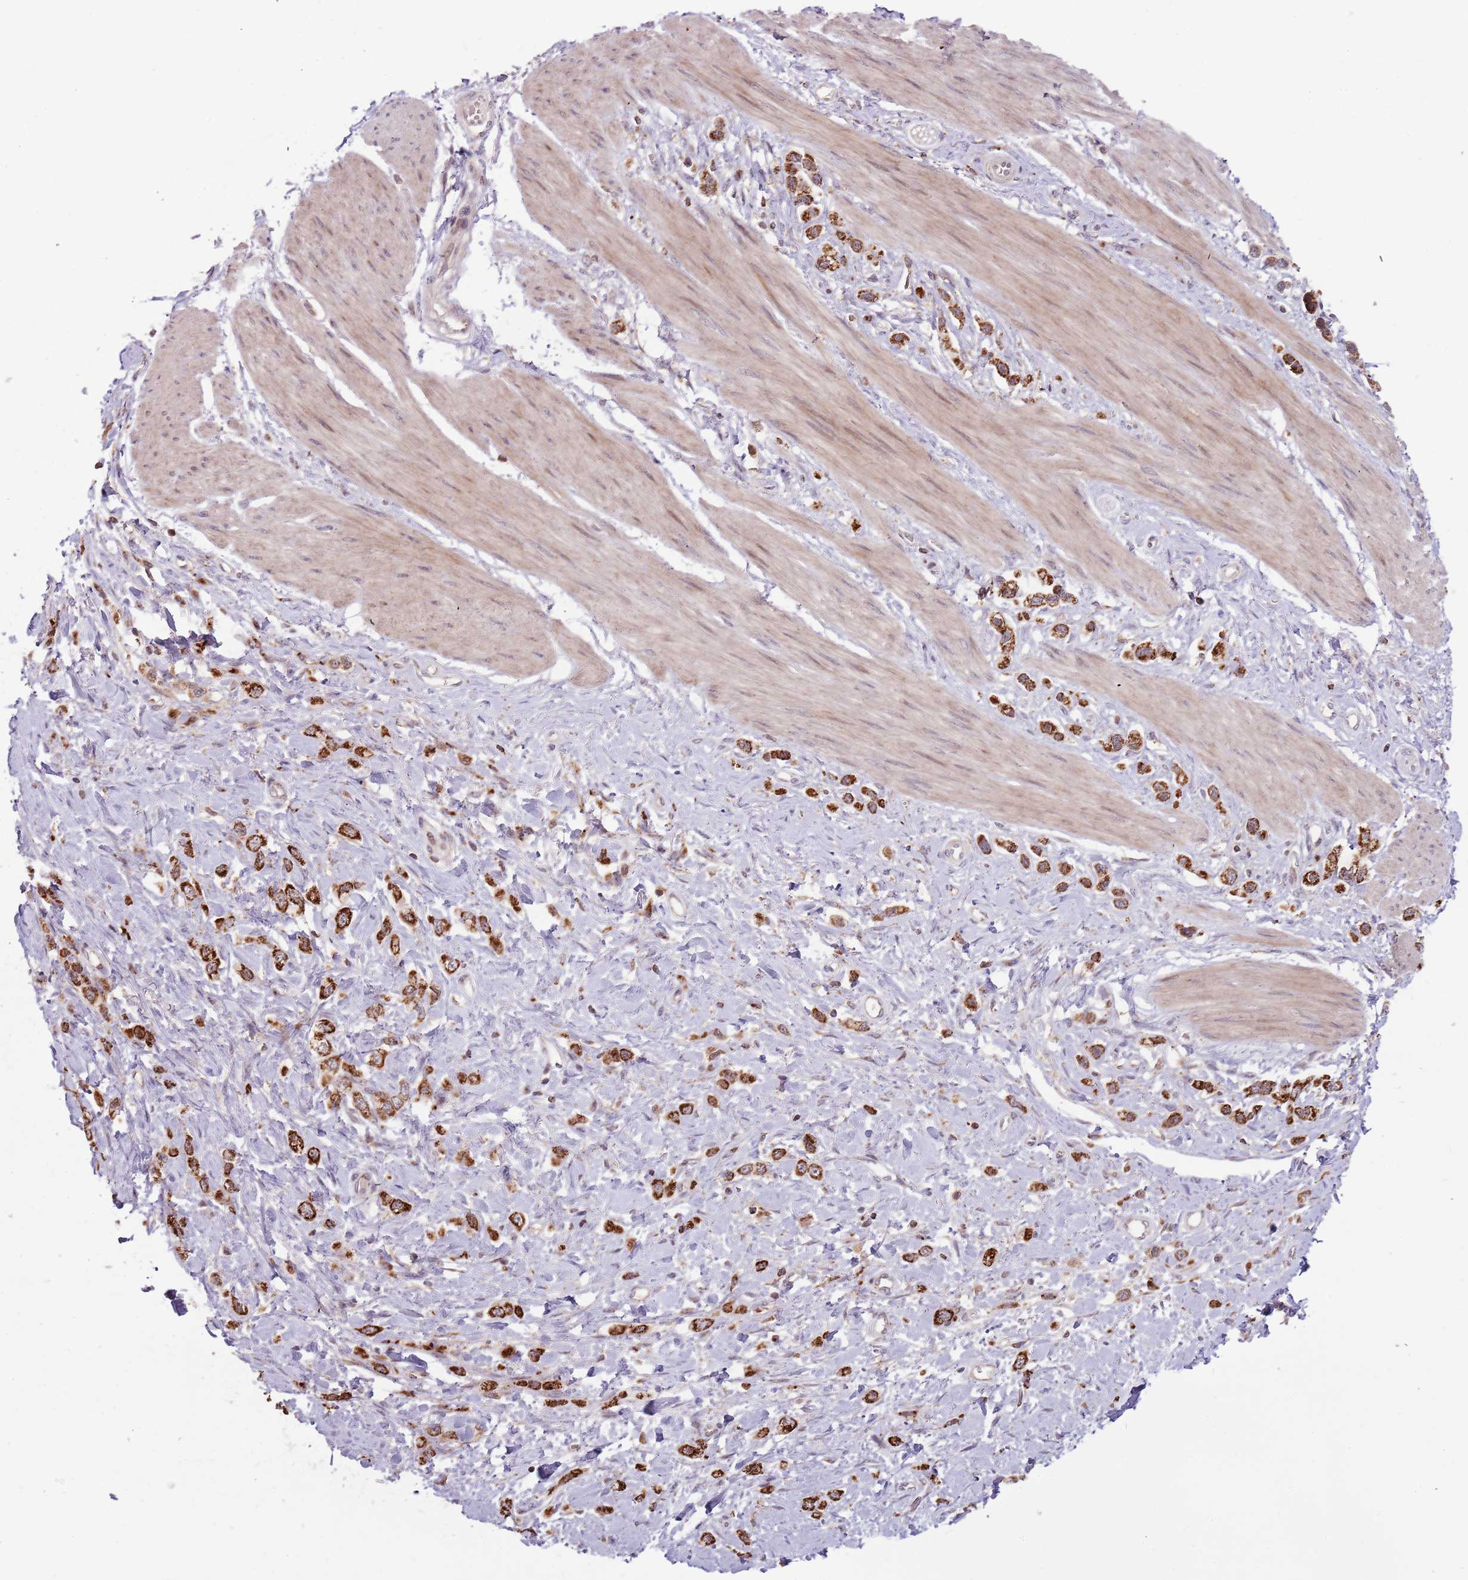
{"staining": {"intensity": "strong", "quantity": ">75%", "location": "cytoplasmic/membranous"}, "tissue": "stomach cancer", "cell_type": "Tumor cells", "image_type": "cancer", "snomed": [{"axis": "morphology", "description": "Adenocarcinoma, NOS"}, {"axis": "topography", "description": "Stomach"}], "caption": "Human stomach cancer stained for a protein (brown) shows strong cytoplasmic/membranous positive positivity in about >75% of tumor cells.", "gene": "ULK3", "patient": {"sex": "female", "age": 65}}